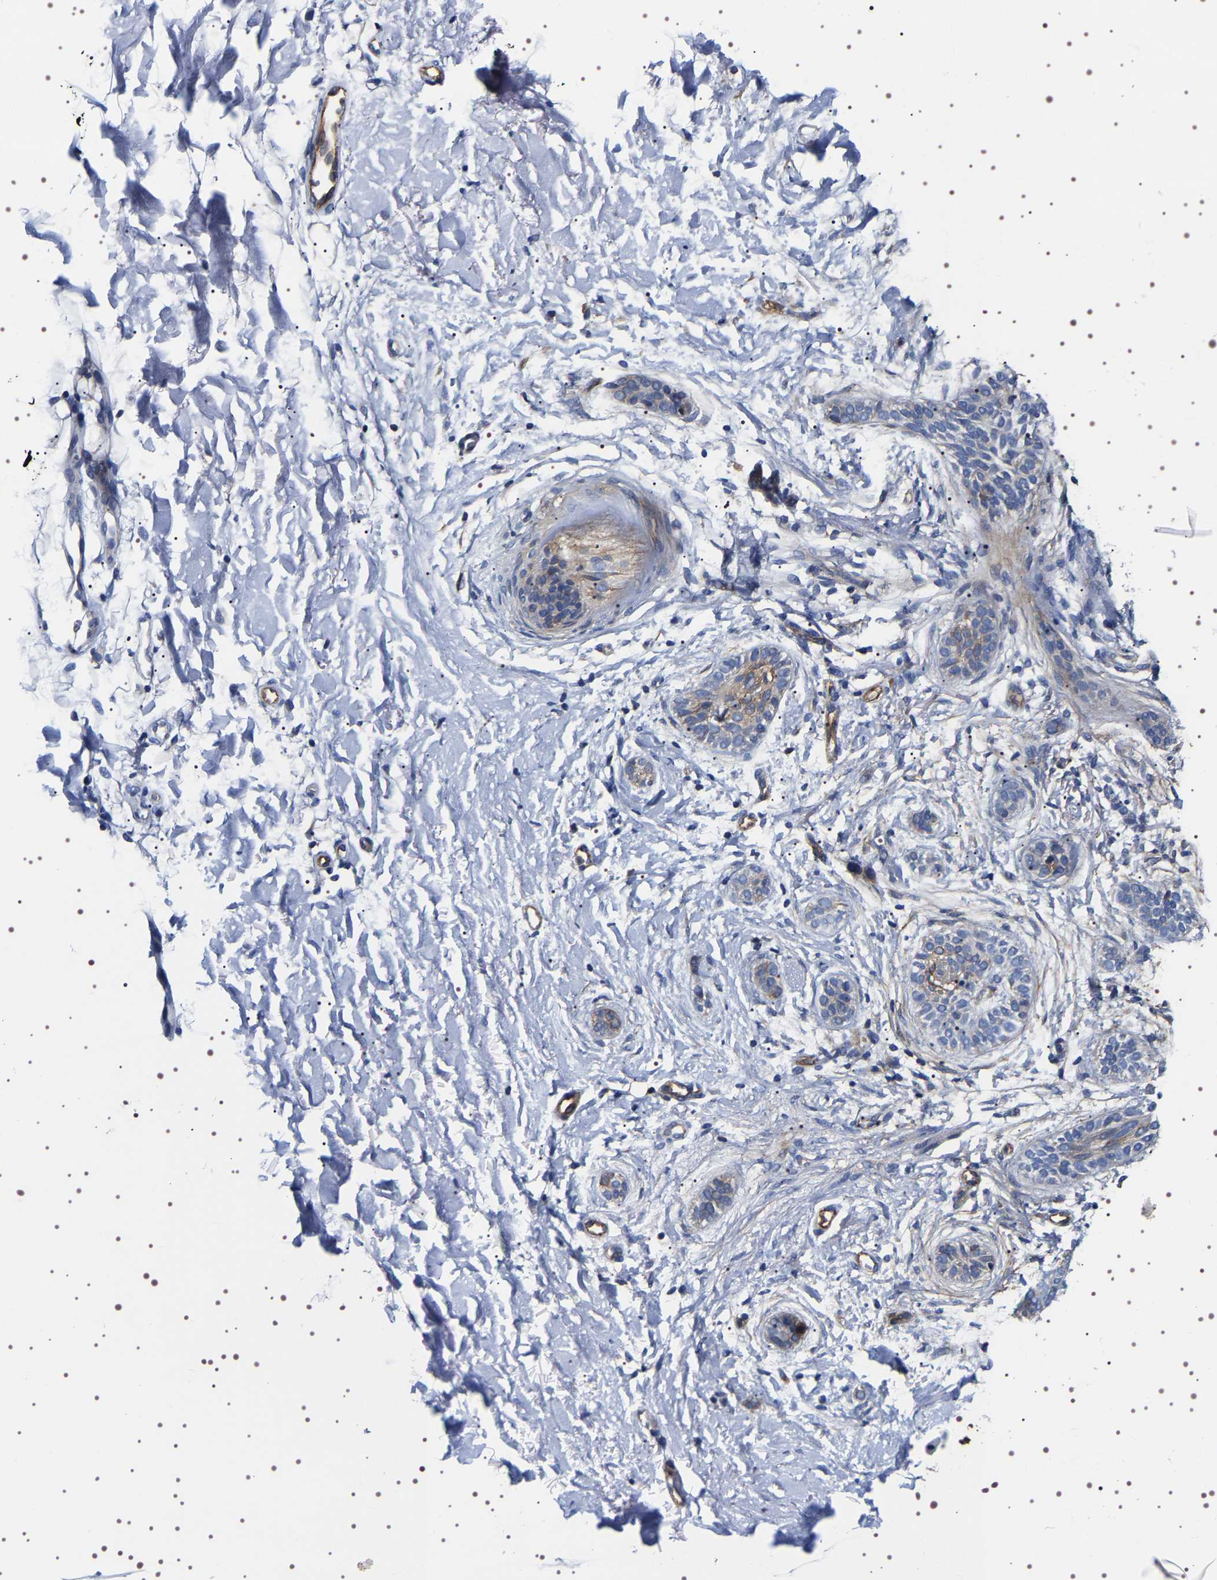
{"staining": {"intensity": "weak", "quantity": "25%-75%", "location": "cytoplasmic/membranous"}, "tissue": "skin cancer", "cell_type": "Tumor cells", "image_type": "cancer", "snomed": [{"axis": "morphology", "description": "Normal tissue, NOS"}, {"axis": "morphology", "description": "Basal cell carcinoma"}, {"axis": "topography", "description": "Skin"}], "caption": "Basal cell carcinoma (skin) stained for a protein (brown) demonstrates weak cytoplasmic/membranous positive staining in about 25%-75% of tumor cells.", "gene": "SQLE", "patient": {"sex": "male", "age": 63}}